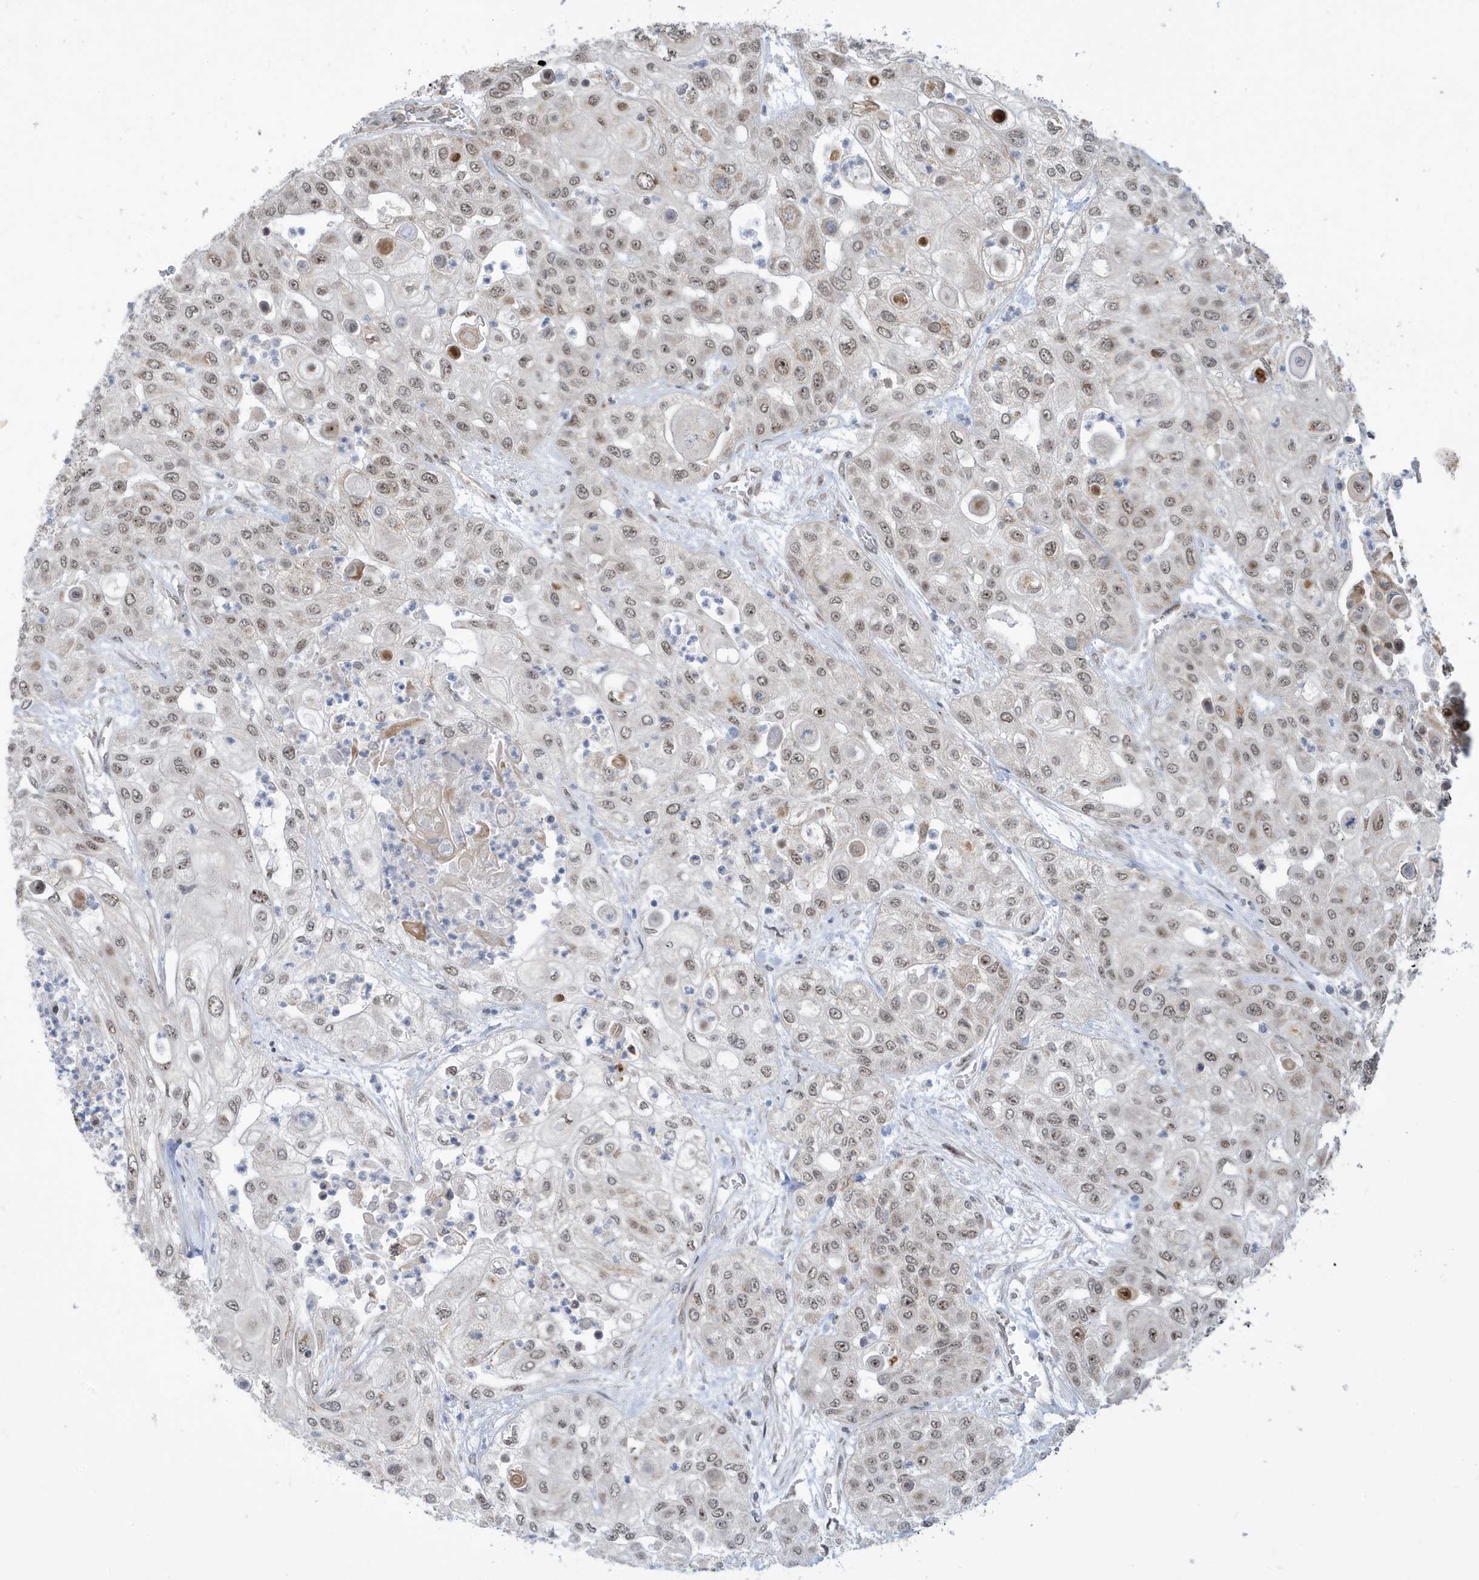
{"staining": {"intensity": "weak", "quantity": "25%-75%", "location": "nuclear"}, "tissue": "urothelial cancer", "cell_type": "Tumor cells", "image_type": "cancer", "snomed": [{"axis": "morphology", "description": "Urothelial carcinoma, High grade"}, {"axis": "topography", "description": "Urinary bladder"}], "caption": "Tumor cells reveal low levels of weak nuclear positivity in about 25%-75% of cells in urothelial cancer.", "gene": "FAM9B", "patient": {"sex": "female", "age": 79}}